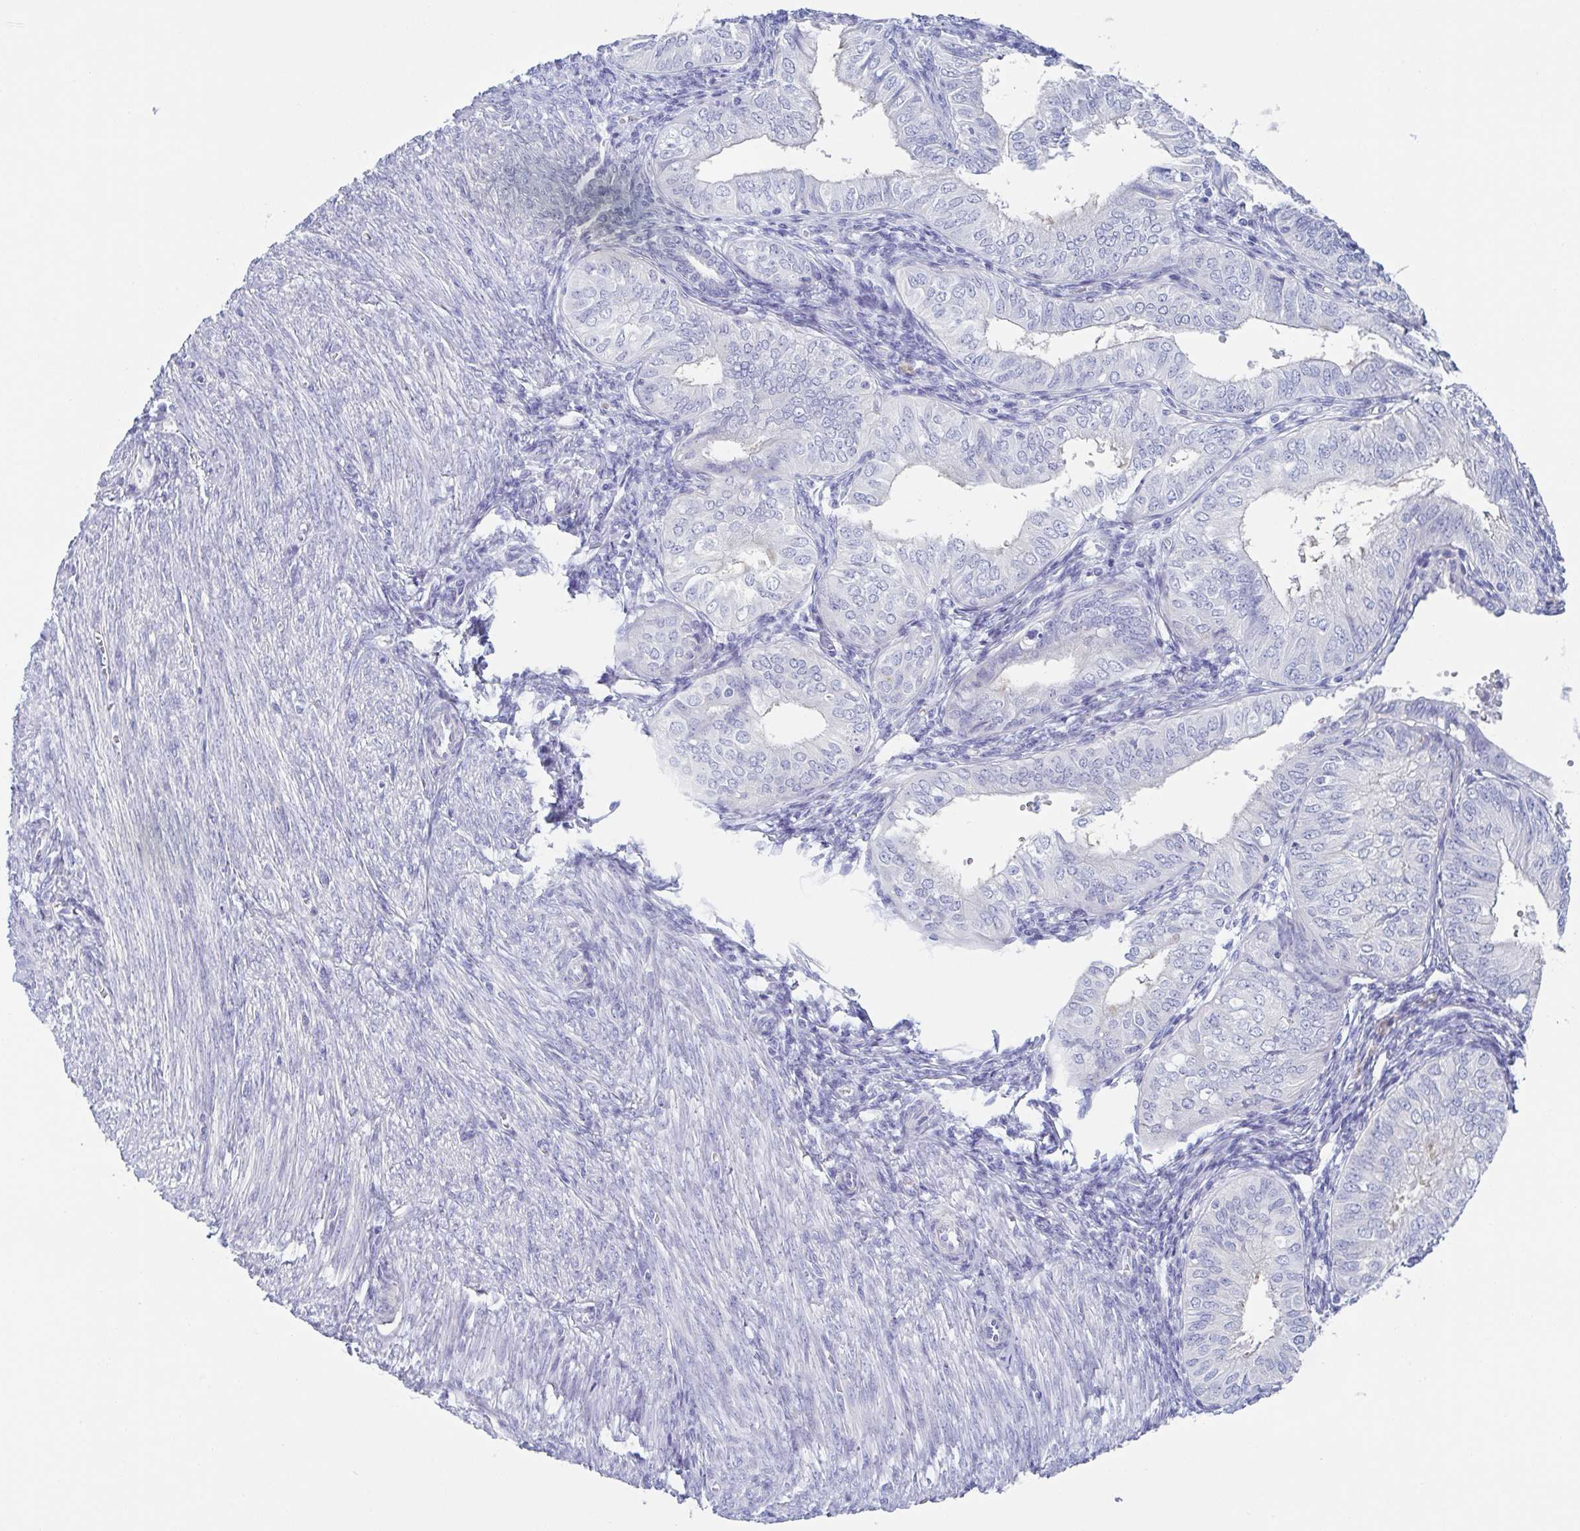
{"staining": {"intensity": "negative", "quantity": "none", "location": "none"}, "tissue": "endometrial cancer", "cell_type": "Tumor cells", "image_type": "cancer", "snomed": [{"axis": "morphology", "description": "Adenocarcinoma, NOS"}, {"axis": "topography", "description": "Endometrium"}], "caption": "The image displays no staining of tumor cells in endometrial cancer.", "gene": "DYNC1I1", "patient": {"sex": "female", "age": 58}}